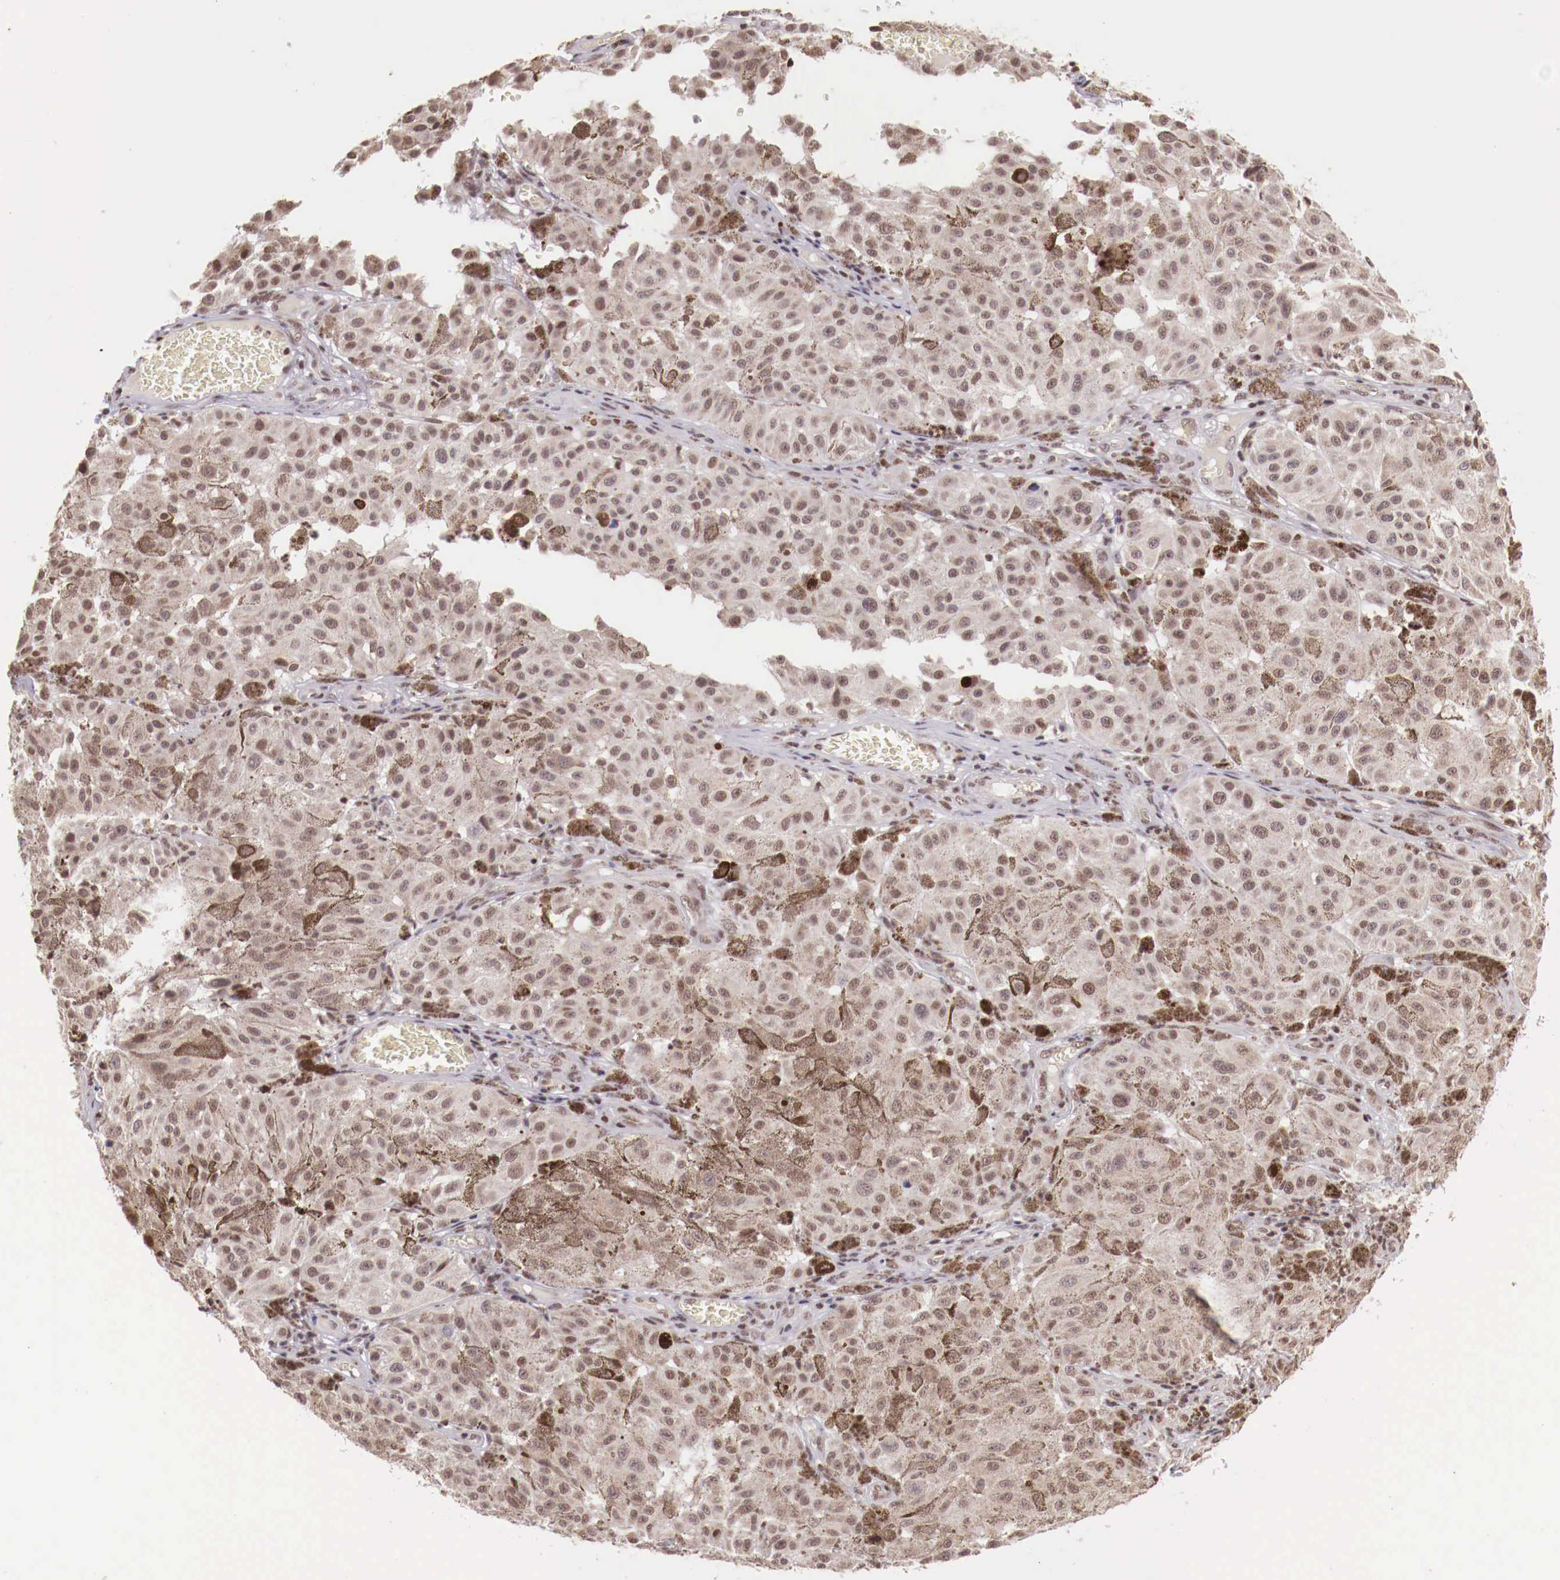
{"staining": {"intensity": "weak", "quantity": ">75%", "location": "nuclear"}, "tissue": "melanoma", "cell_type": "Tumor cells", "image_type": "cancer", "snomed": [{"axis": "morphology", "description": "Malignant melanoma, NOS"}, {"axis": "topography", "description": "Skin"}], "caption": "Human melanoma stained for a protein (brown) exhibits weak nuclear positive expression in about >75% of tumor cells.", "gene": "SP1", "patient": {"sex": "female", "age": 64}}